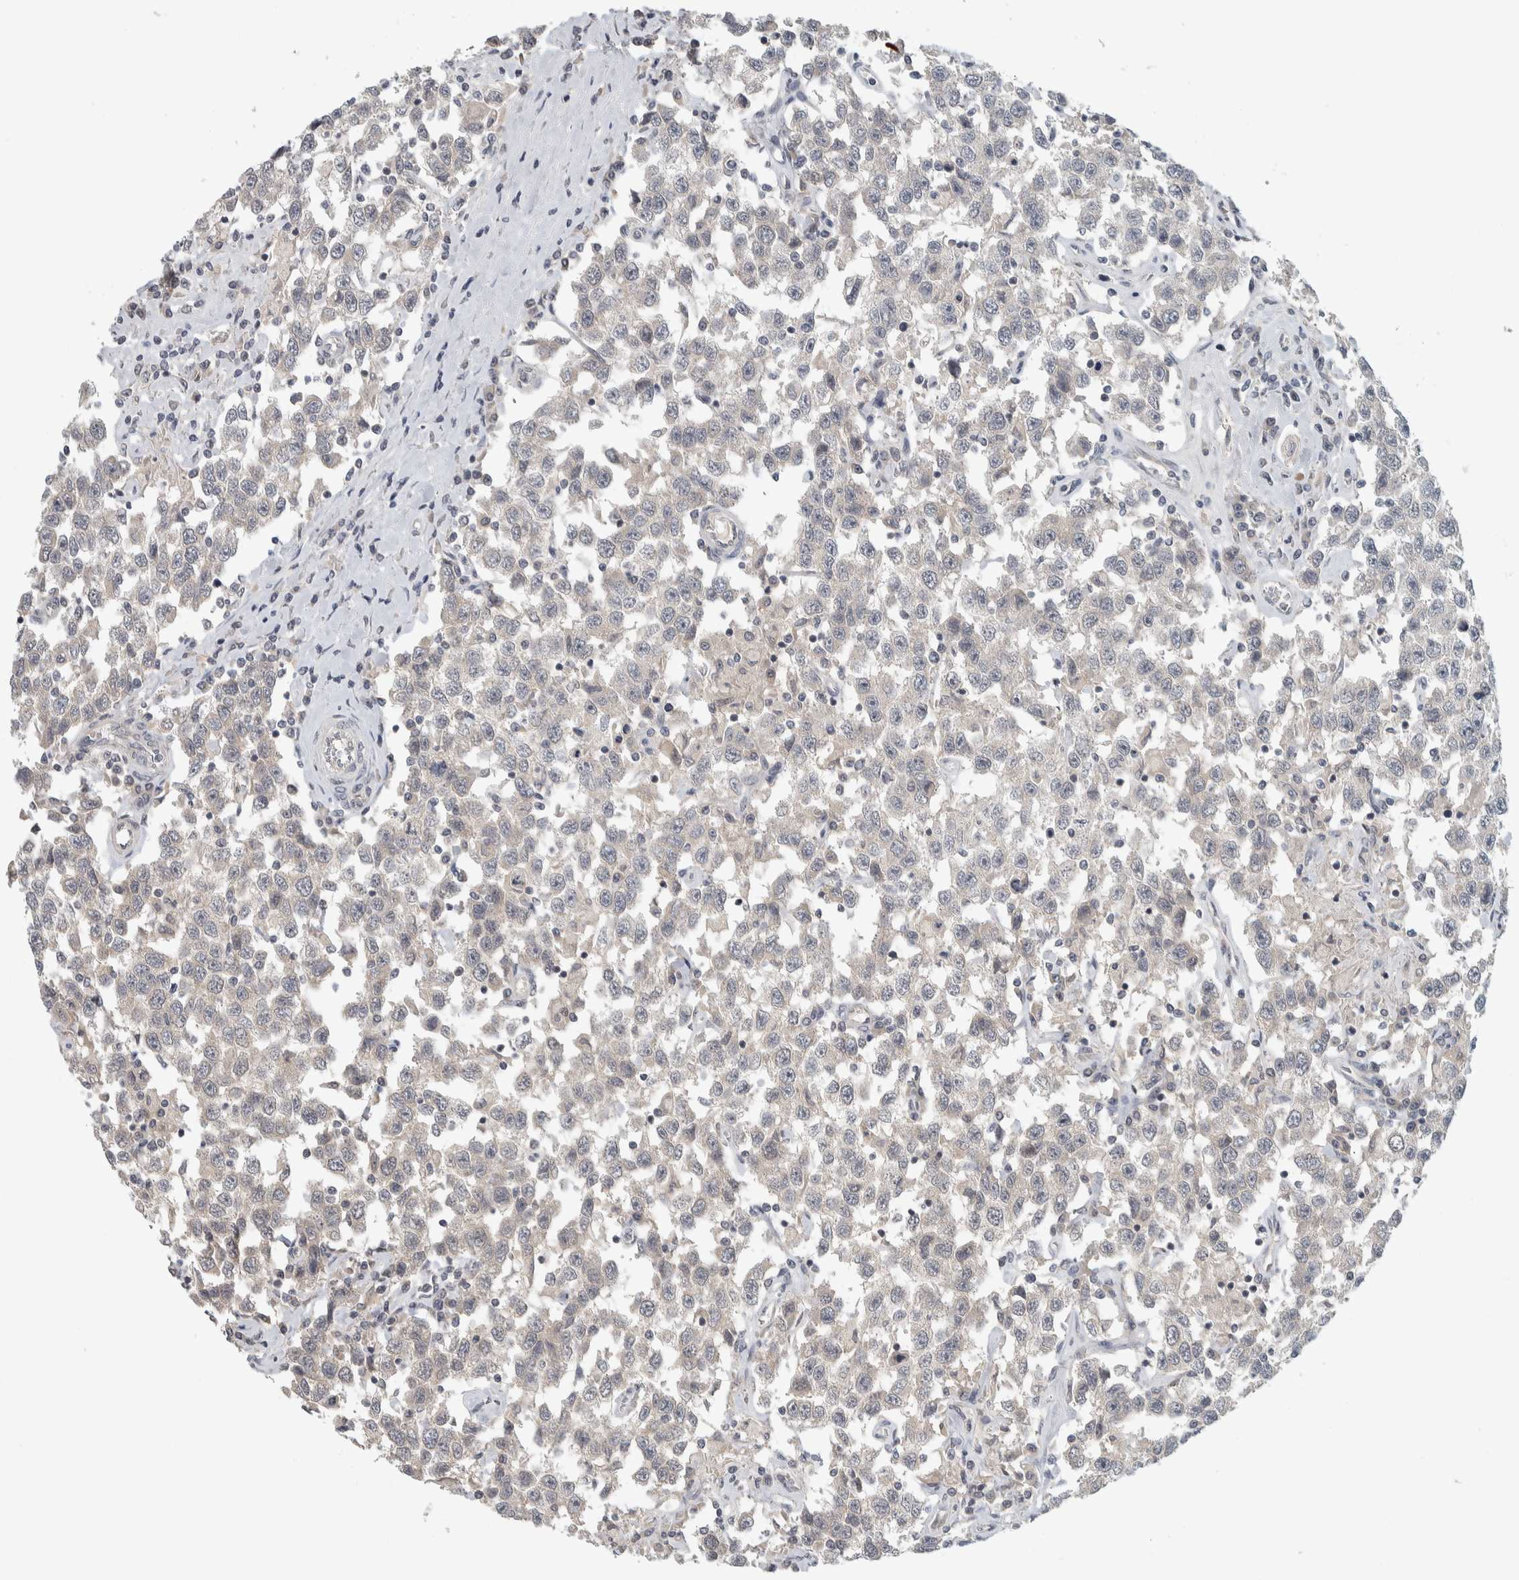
{"staining": {"intensity": "negative", "quantity": "none", "location": "none"}, "tissue": "testis cancer", "cell_type": "Tumor cells", "image_type": "cancer", "snomed": [{"axis": "morphology", "description": "Seminoma, NOS"}, {"axis": "topography", "description": "Testis"}], "caption": "Tumor cells show no significant protein positivity in seminoma (testis).", "gene": "AFP", "patient": {"sex": "male", "age": 41}}